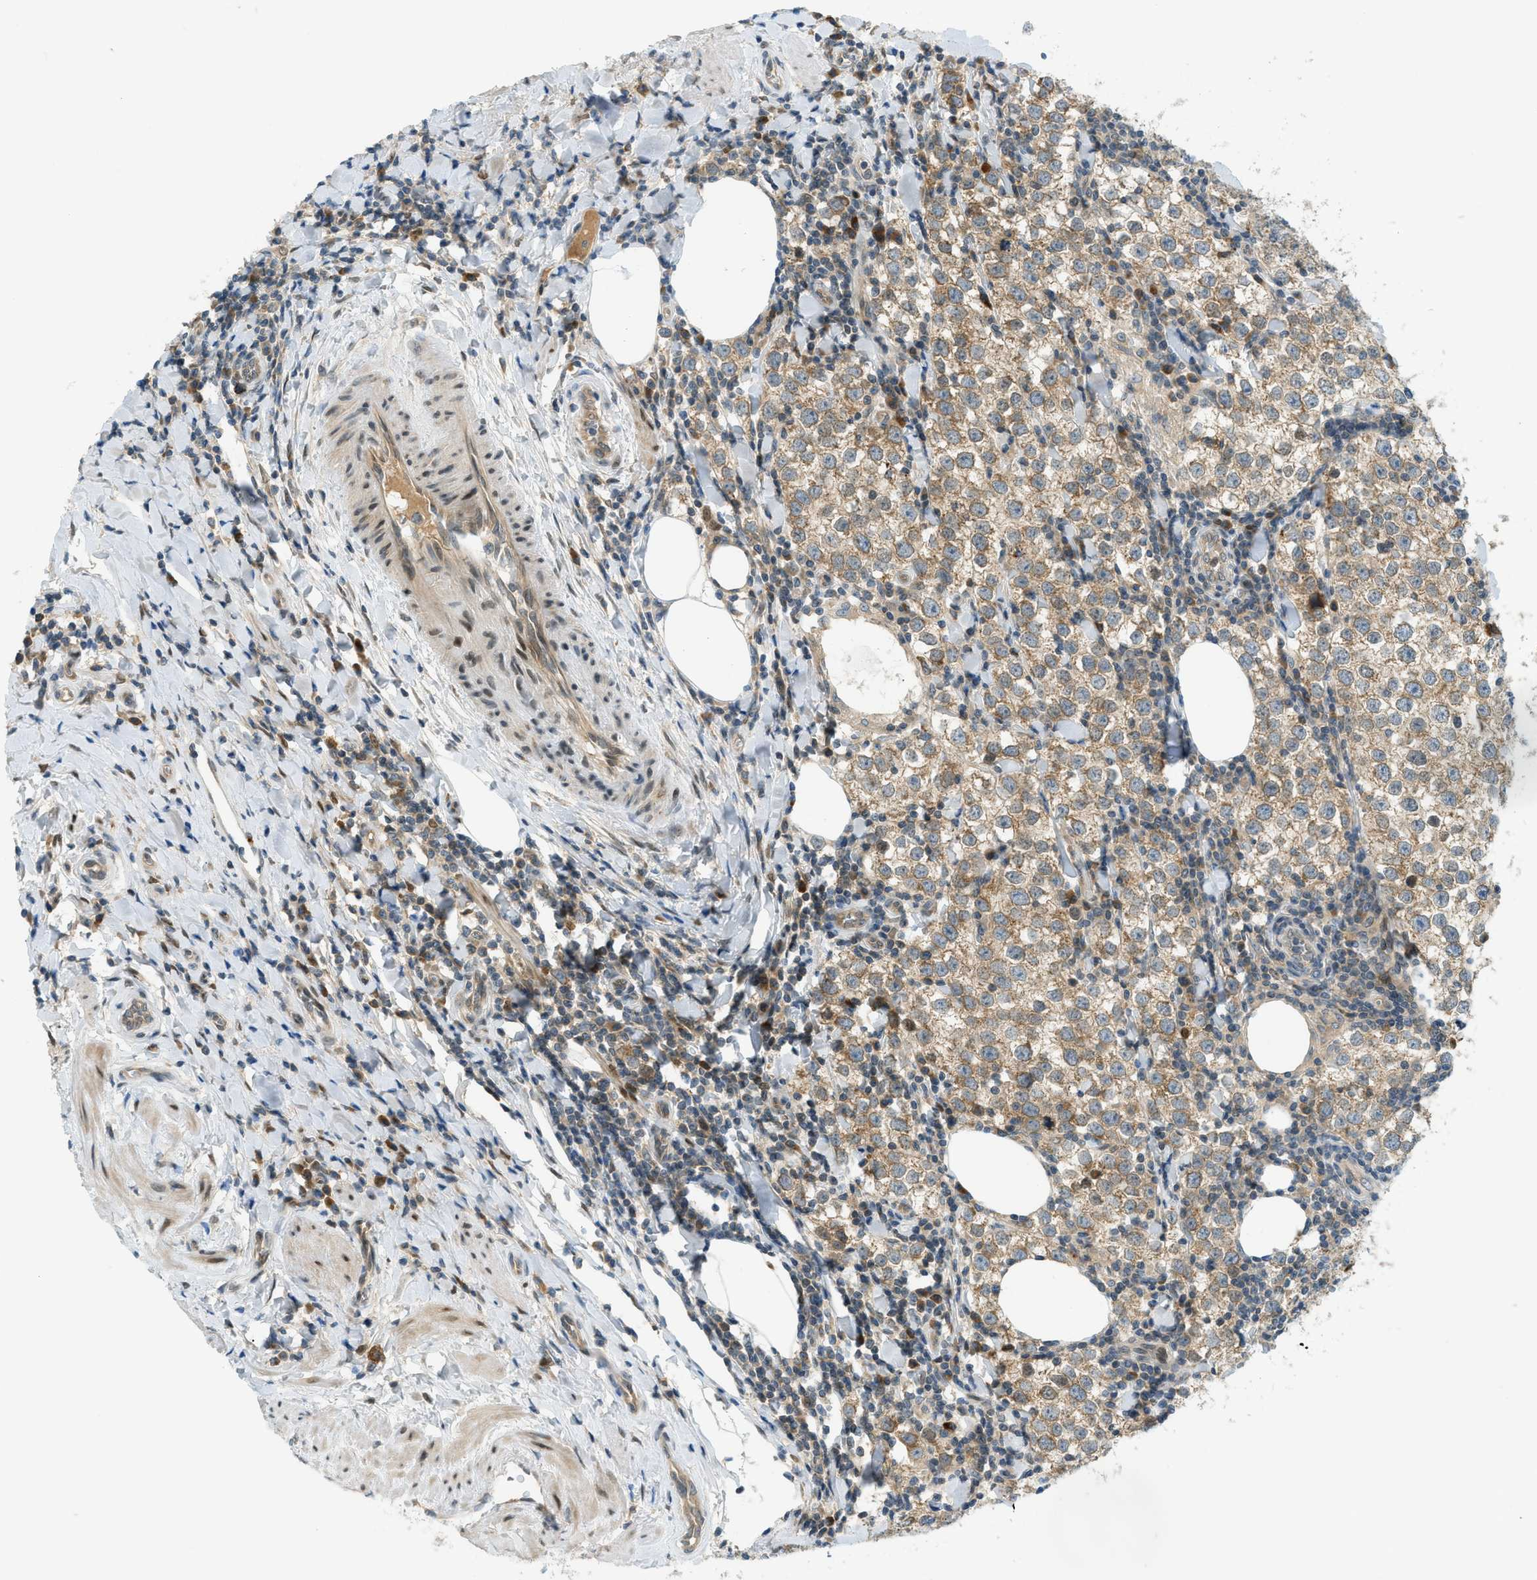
{"staining": {"intensity": "moderate", "quantity": ">75%", "location": "cytoplasmic/membranous"}, "tissue": "testis cancer", "cell_type": "Tumor cells", "image_type": "cancer", "snomed": [{"axis": "morphology", "description": "Seminoma, NOS"}, {"axis": "morphology", "description": "Carcinoma, Embryonal, NOS"}, {"axis": "topography", "description": "Testis"}], "caption": "This histopathology image reveals immunohistochemistry (IHC) staining of testis cancer (embryonal carcinoma), with medium moderate cytoplasmic/membranous positivity in approximately >75% of tumor cells.", "gene": "DYRK1A", "patient": {"sex": "male", "age": 36}}